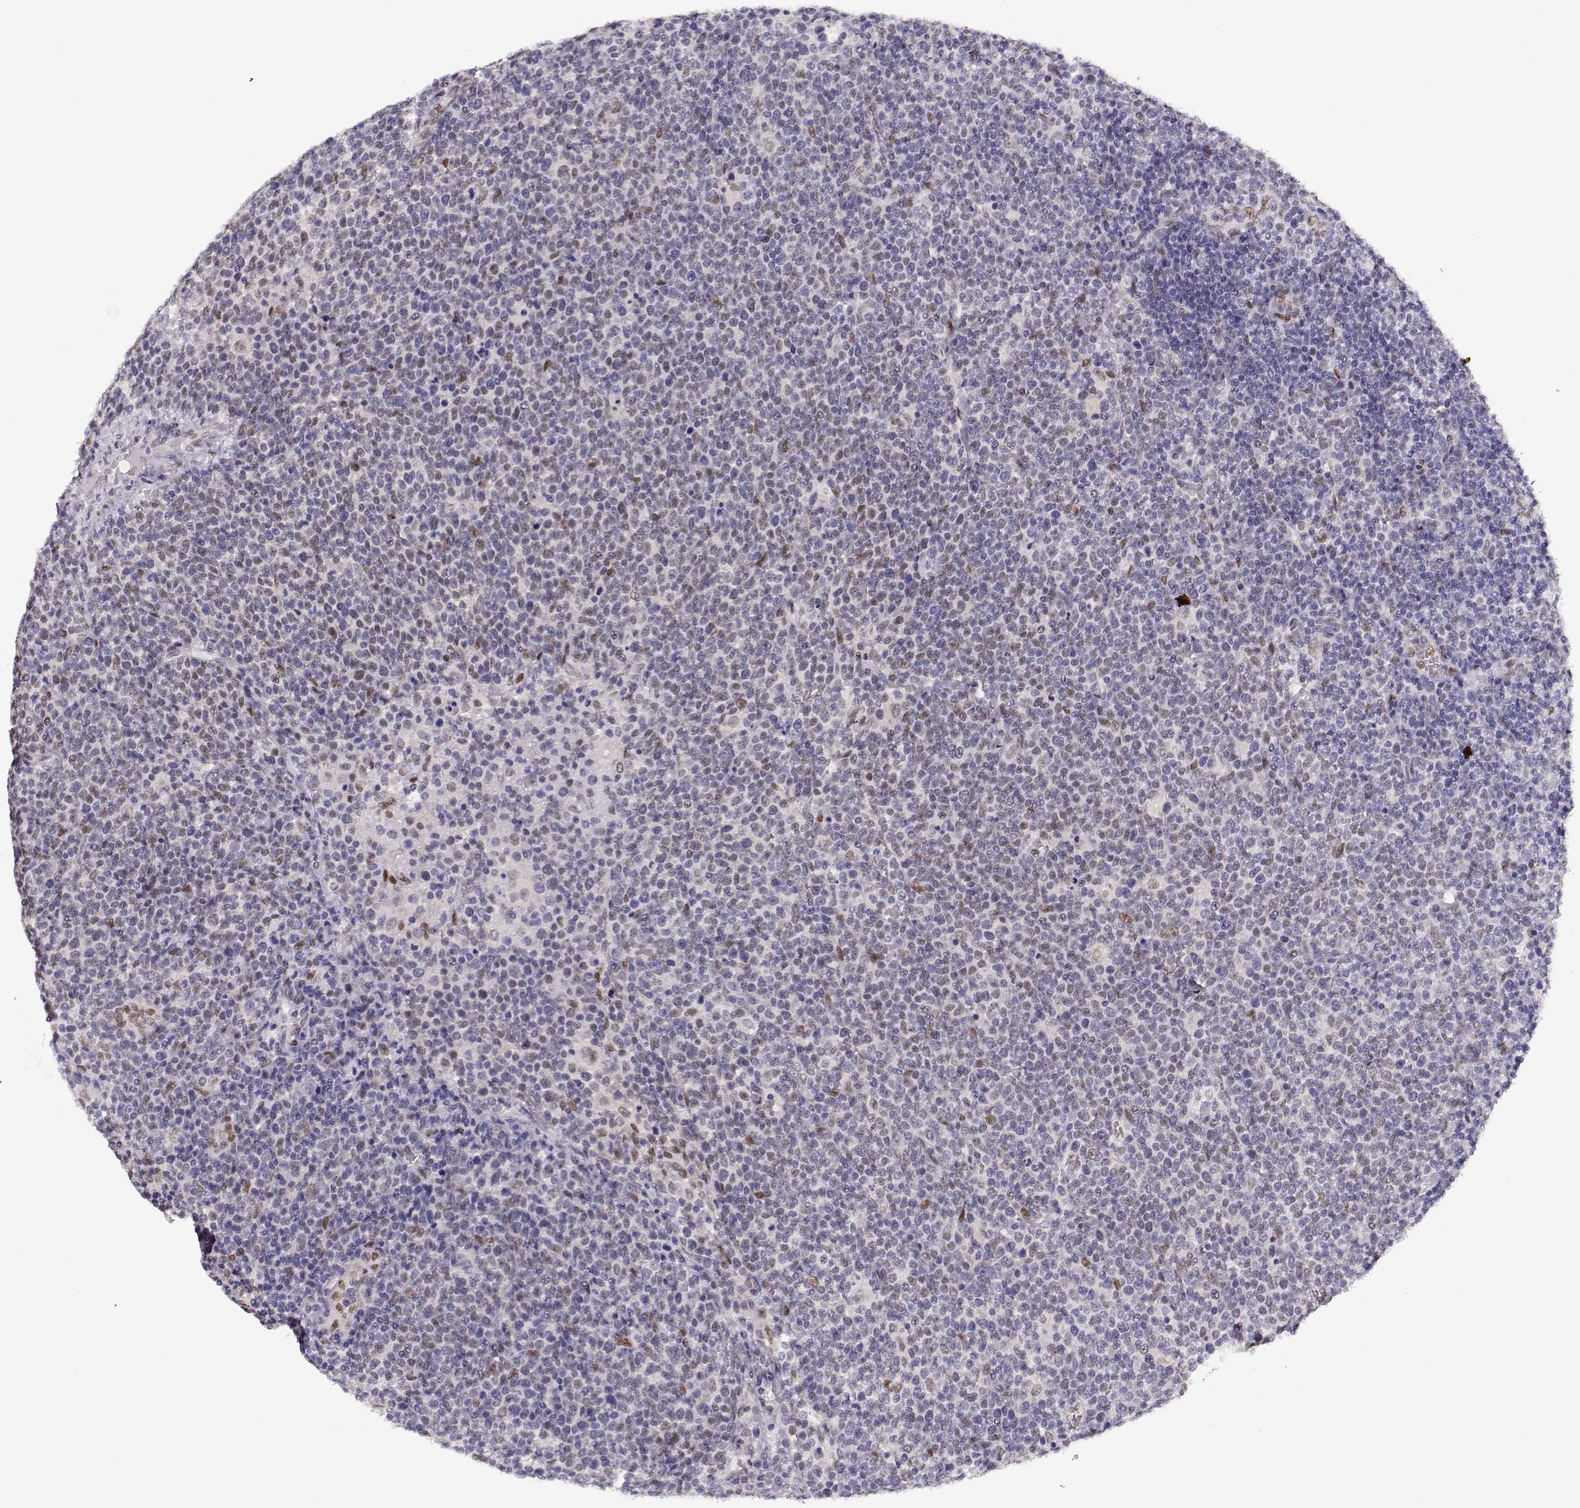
{"staining": {"intensity": "weak", "quantity": "<25%", "location": "nuclear"}, "tissue": "lymphoma", "cell_type": "Tumor cells", "image_type": "cancer", "snomed": [{"axis": "morphology", "description": "Malignant lymphoma, non-Hodgkin's type, High grade"}, {"axis": "topography", "description": "Lymph node"}], "caption": "Micrograph shows no protein positivity in tumor cells of high-grade malignant lymphoma, non-Hodgkin's type tissue.", "gene": "POLI", "patient": {"sex": "male", "age": 61}}